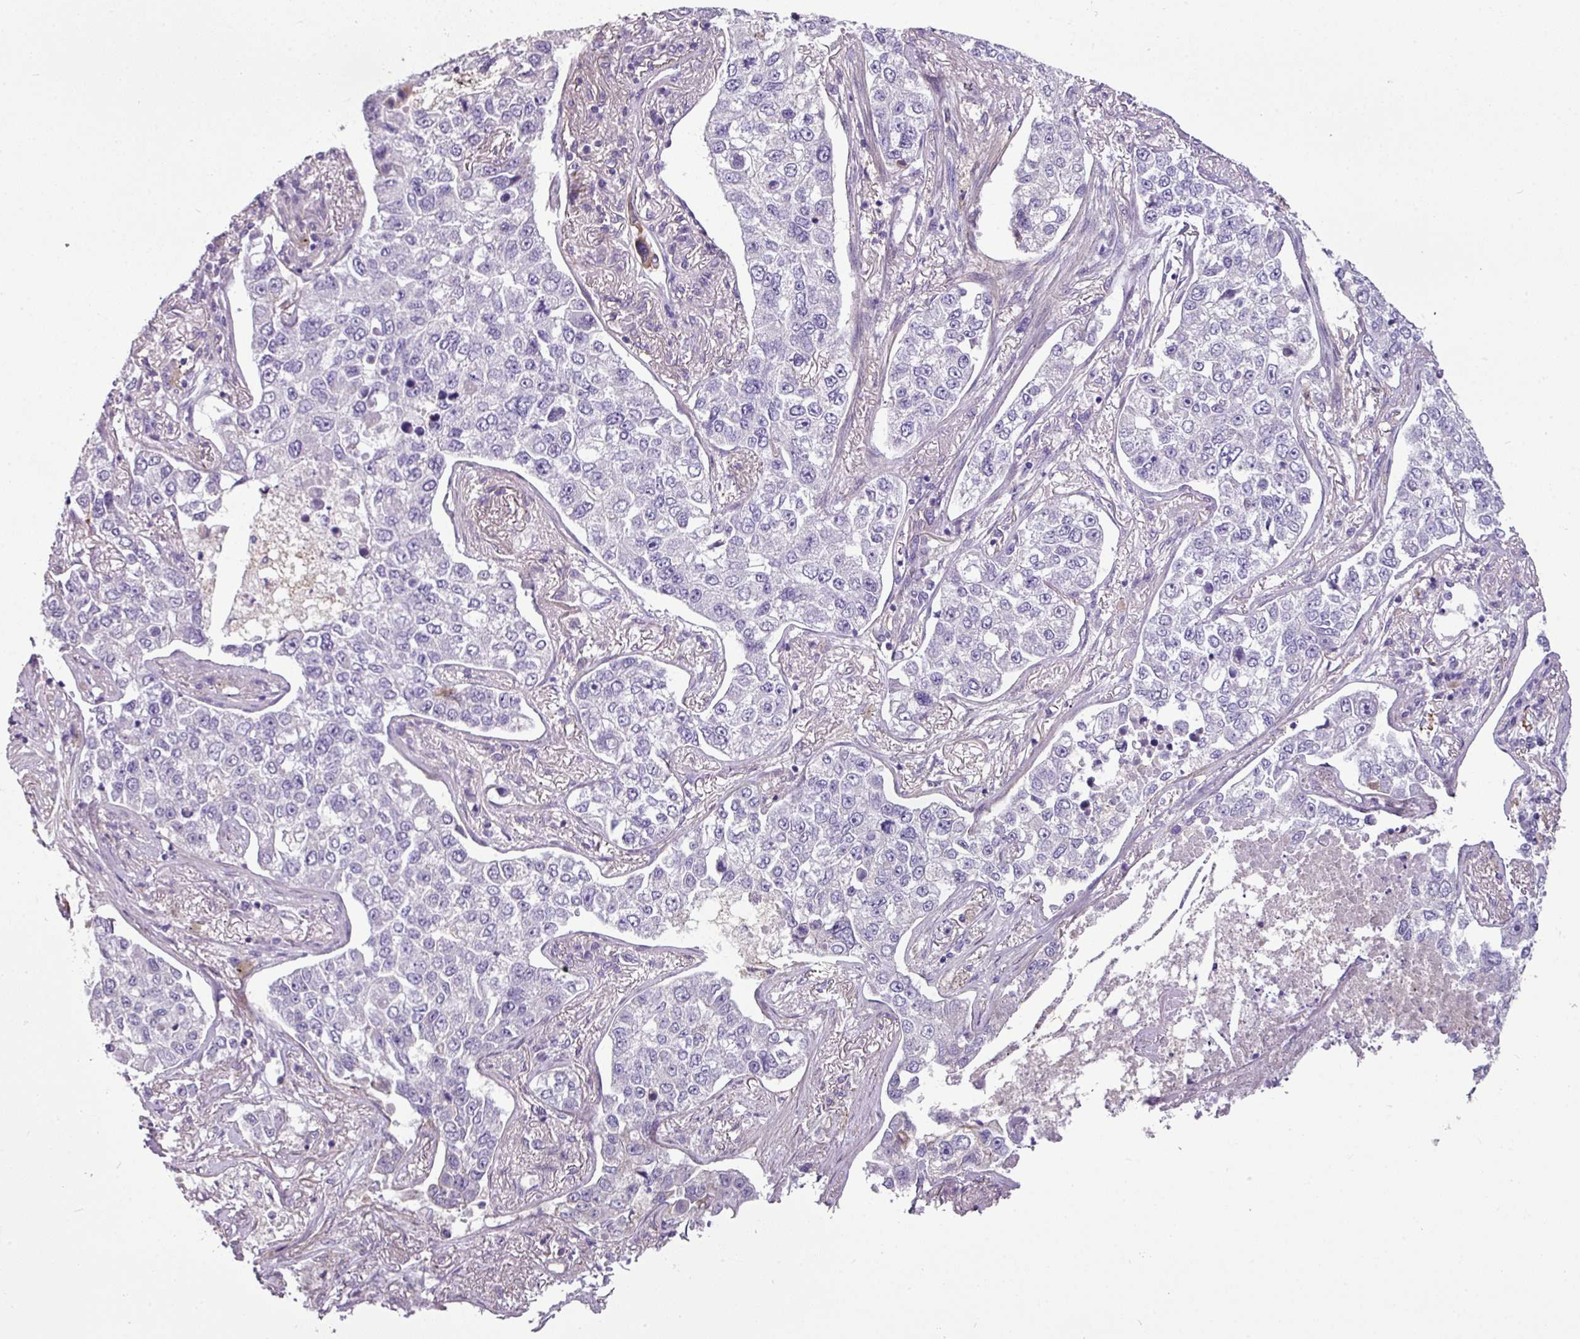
{"staining": {"intensity": "negative", "quantity": "none", "location": "none"}, "tissue": "lung cancer", "cell_type": "Tumor cells", "image_type": "cancer", "snomed": [{"axis": "morphology", "description": "Adenocarcinoma, NOS"}, {"axis": "topography", "description": "Lung"}], "caption": "Immunohistochemical staining of human lung cancer (adenocarcinoma) exhibits no significant staining in tumor cells. (Stains: DAB IHC with hematoxylin counter stain, Microscopy: brightfield microscopy at high magnification).", "gene": "TMEM178B", "patient": {"sex": "male", "age": 49}}